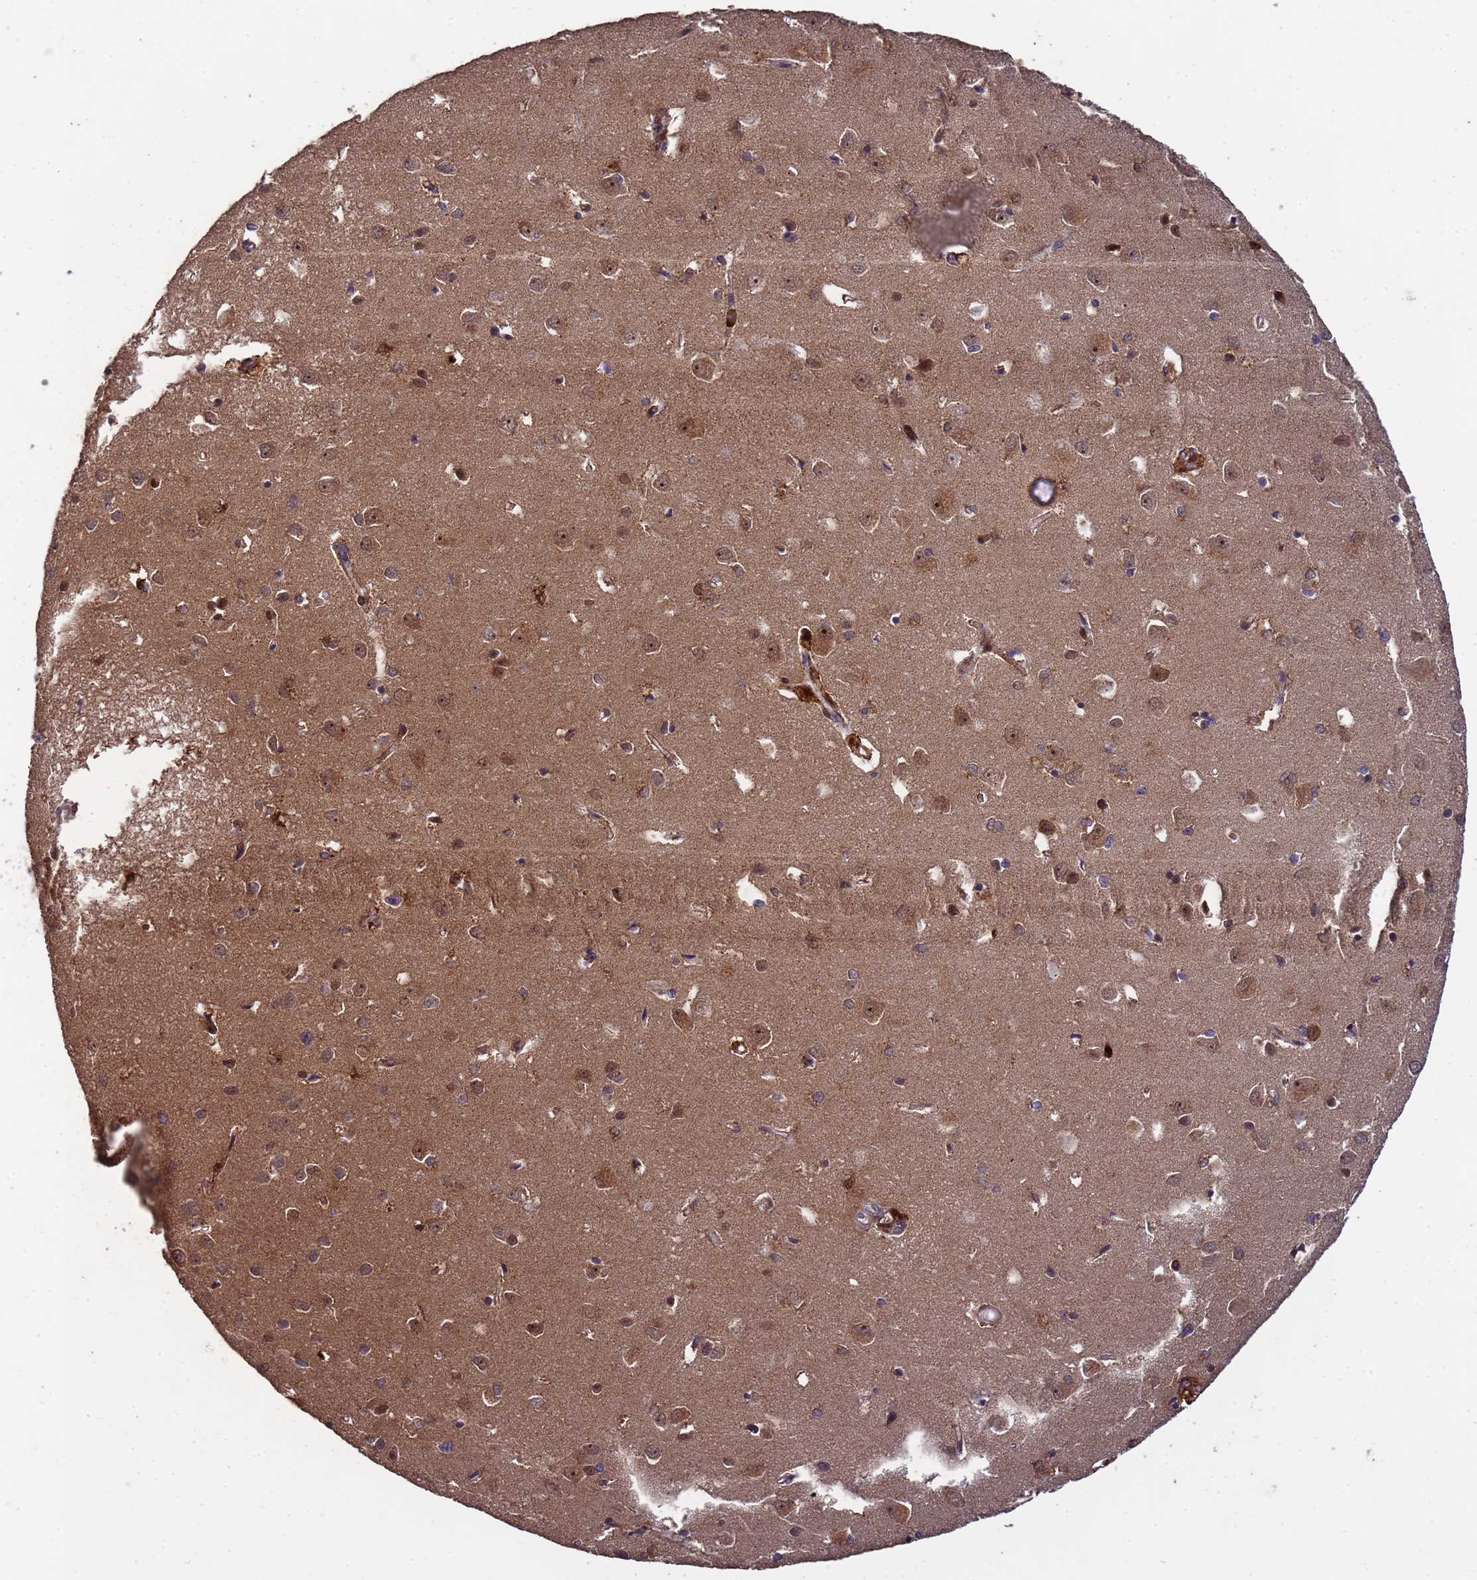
{"staining": {"intensity": "moderate", "quantity": ">75%", "location": "cytoplasmic/membranous"}, "tissue": "cerebral cortex", "cell_type": "Endothelial cells", "image_type": "normal", "snomed": [{"axis": "morphology", "description": "Normal tissue, NOS"}, {"axis": "topography", "description": "Cerebral cortex"}], "caption": "A micrograph of cerebral cortex stained for a protein reveals moderate cytoplasmic/membranous brown staining in endothelial cells.", "gene": "CCDC184", "patient": {"sex": "female", "age": 64}}